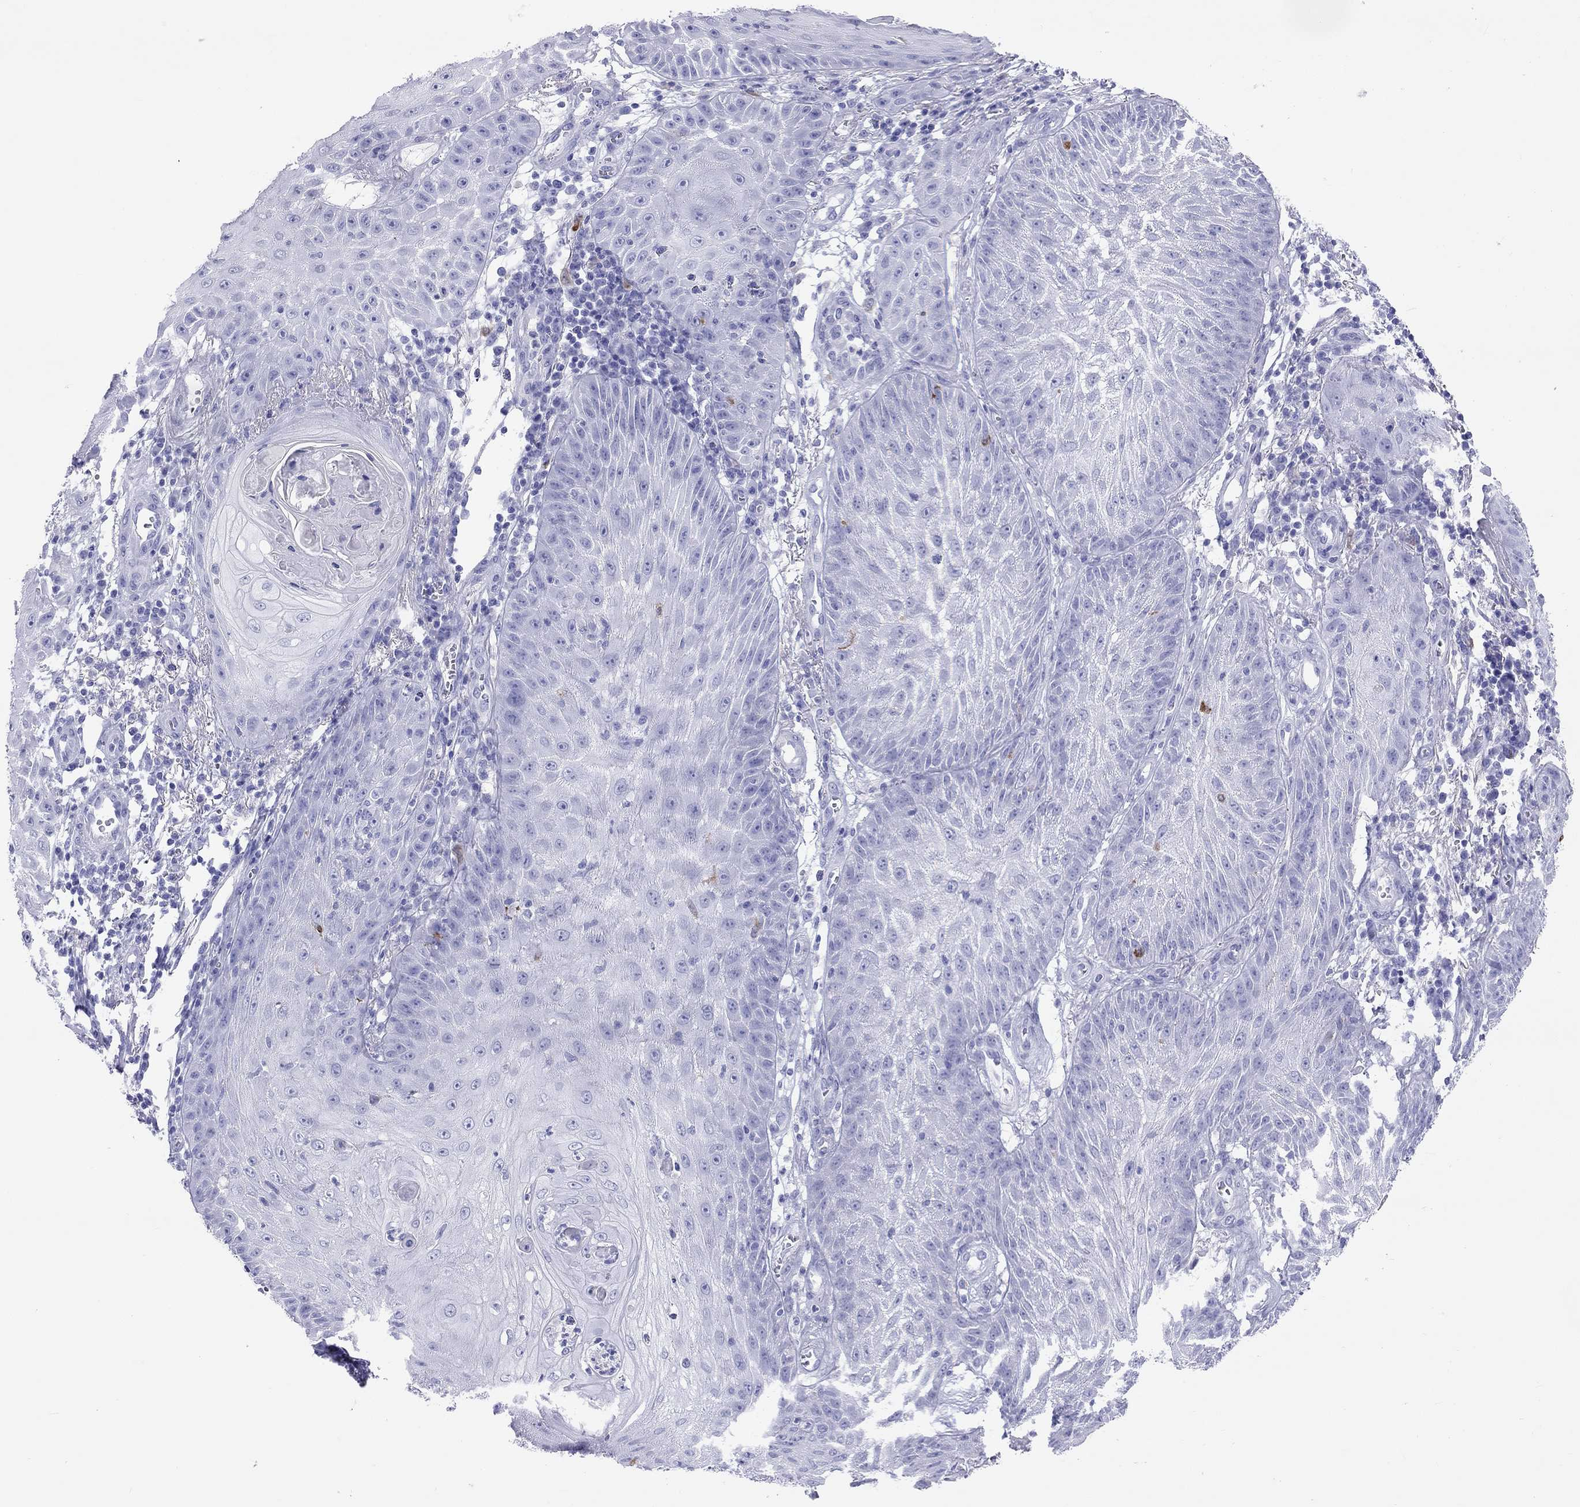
{"staining": {"intensity": "negative", "quantity": "none", "location": "none"}, "tissue": "skin cancer", "cell_type": "Tumor cells", "image_type": "cancer", "snomed": [{"axis": "morphology", "description": "Squamous cell carcinoma, NOS"}, {"axis": "topography", "description": "Skin"}], "caption": "Immunohistochemical staining of skin cancer shows no significant expression in tumor cells.", "gene": "HLA-DQB2", "patient": {"sex": "male", "age": 70}}